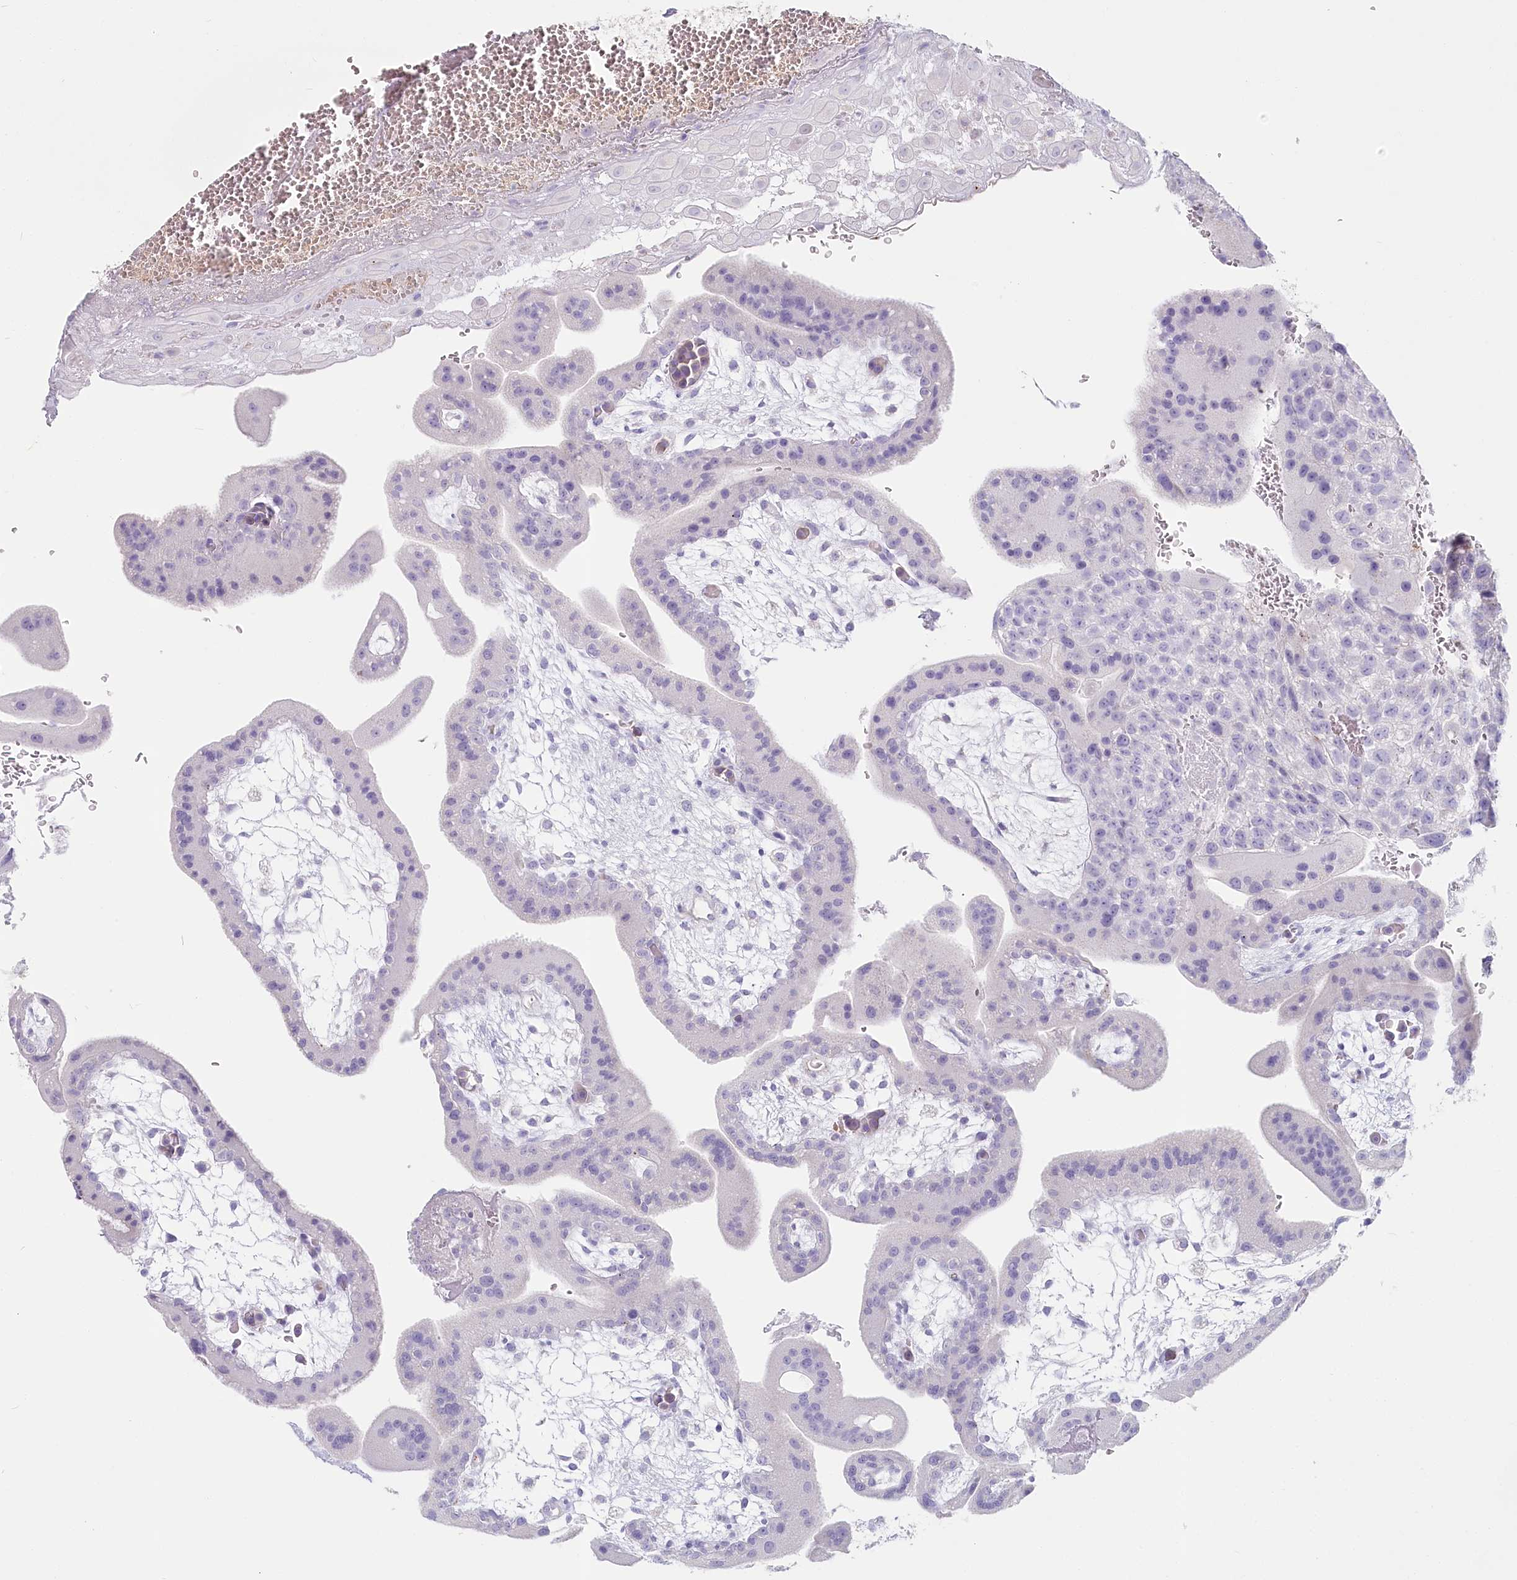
{"staining": {"intensity": "negative", "quantity": "none", "location": "none"}, "tissue": "placenta", "cell_type": "Decidual cells", "image_type": "normal", "snomed": [{"axis": "morphology", "description": "Normal tissue, NOS"}, {"axis": "topography", "description": "Placenta"}], "caption": "IHC micrograph of normal human placenta stained for a protein (brown), which exhibits no staining in decidual cells. Nuclei are stained in blue.", "gene": "IFIT5", "patient": {"sex": "female", "age": 35}}